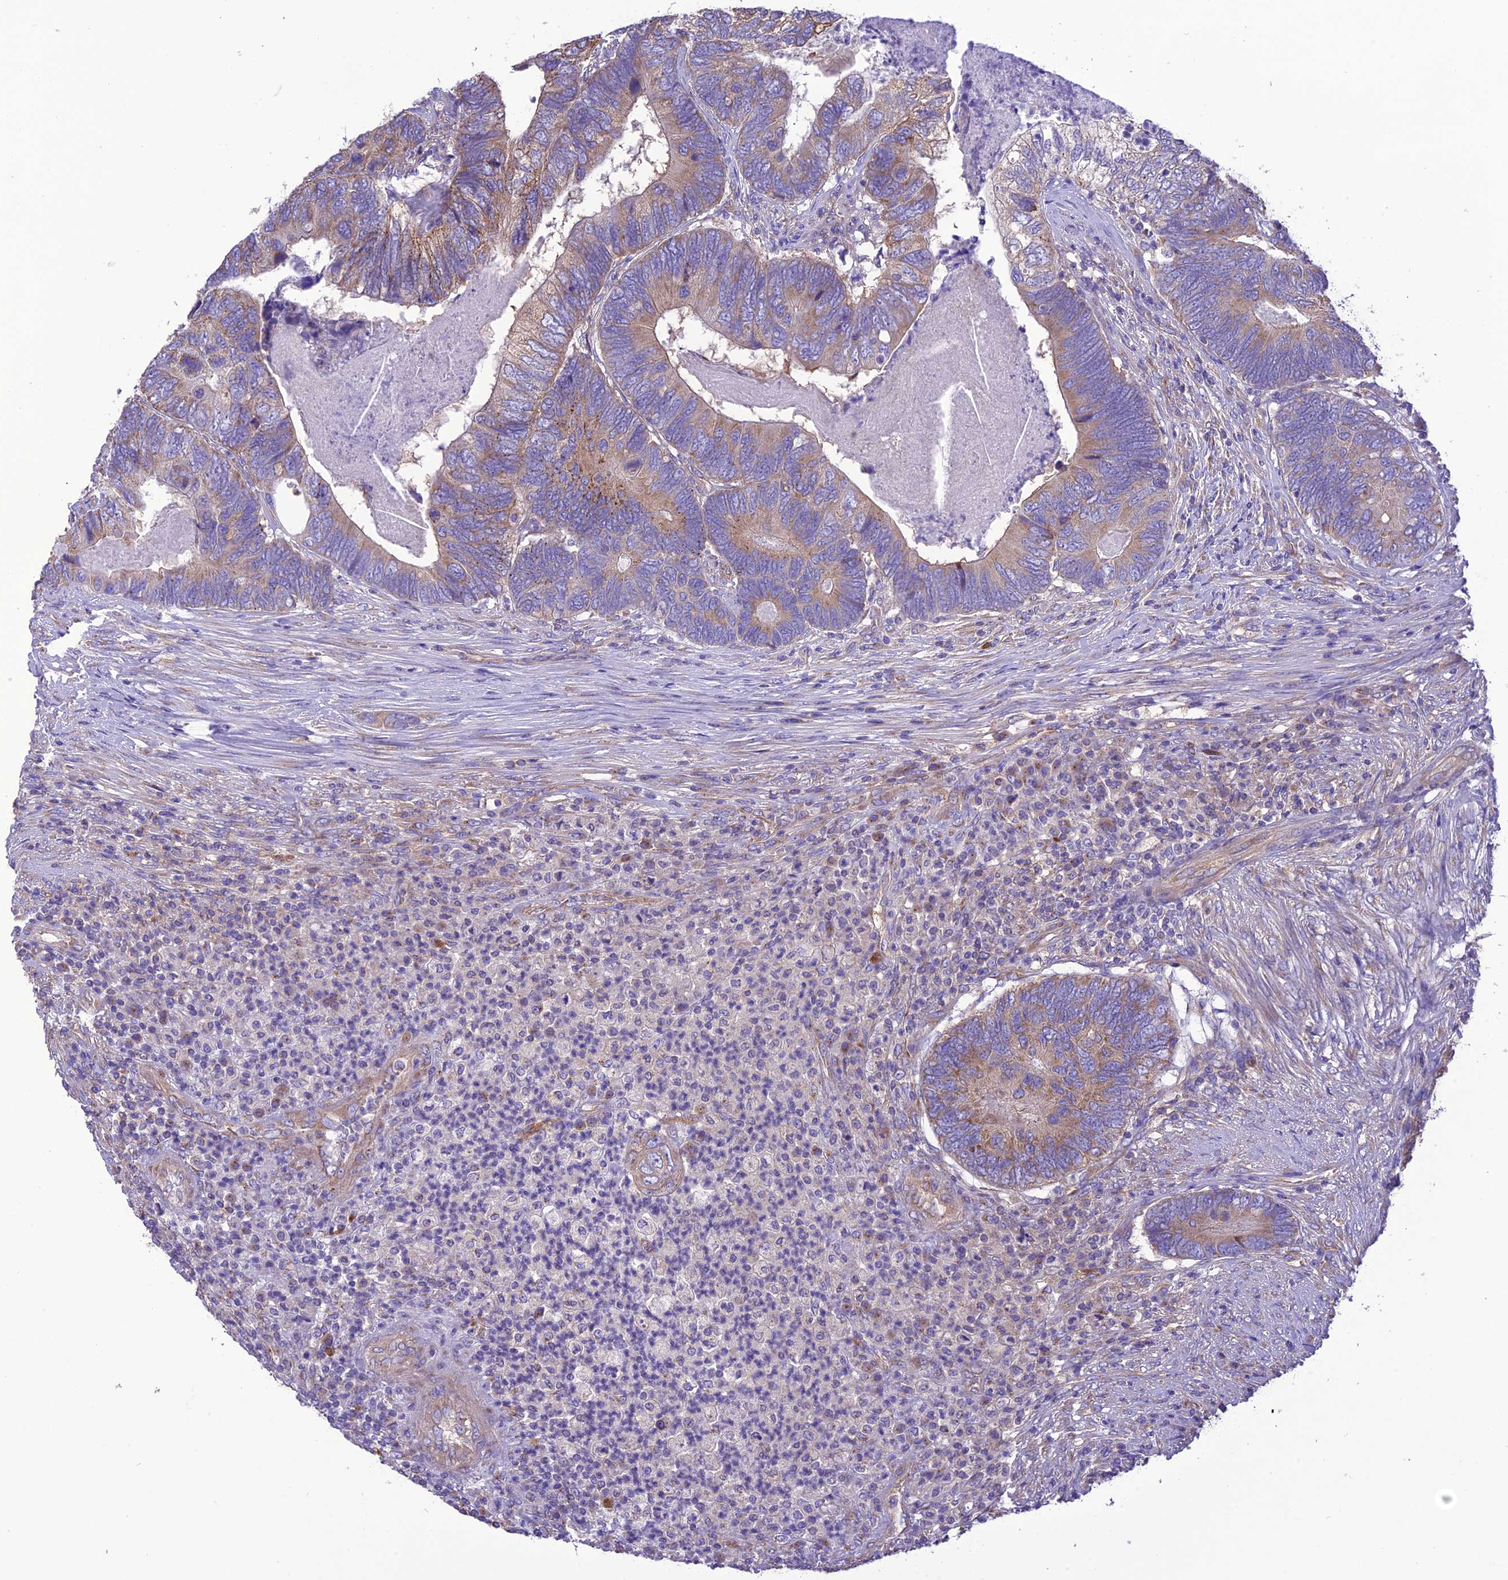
{"staining": {"intensity": "moderate", "quantity": "25%-75%", "location": "cytoplasmic/membranous"}, "tissue": "colorectal cancer", "cell_type": "Tumor cells", "image_type": "cancer", "snomed": [{"axis": "morphology", "description": "Adenocarcinoma, NOS"}, {"axis": "topography", "description": "Colon"}], "caption": "Immunohistochemical staining of adenocarcinoma (colorectal) demonstrates medium levels of moderate cytoplasmic/membranous positivity in approximately 25%-75% of tumor cells.", "gene": "MAP3K12", "patient": {"sex": "female", "age": 67}}